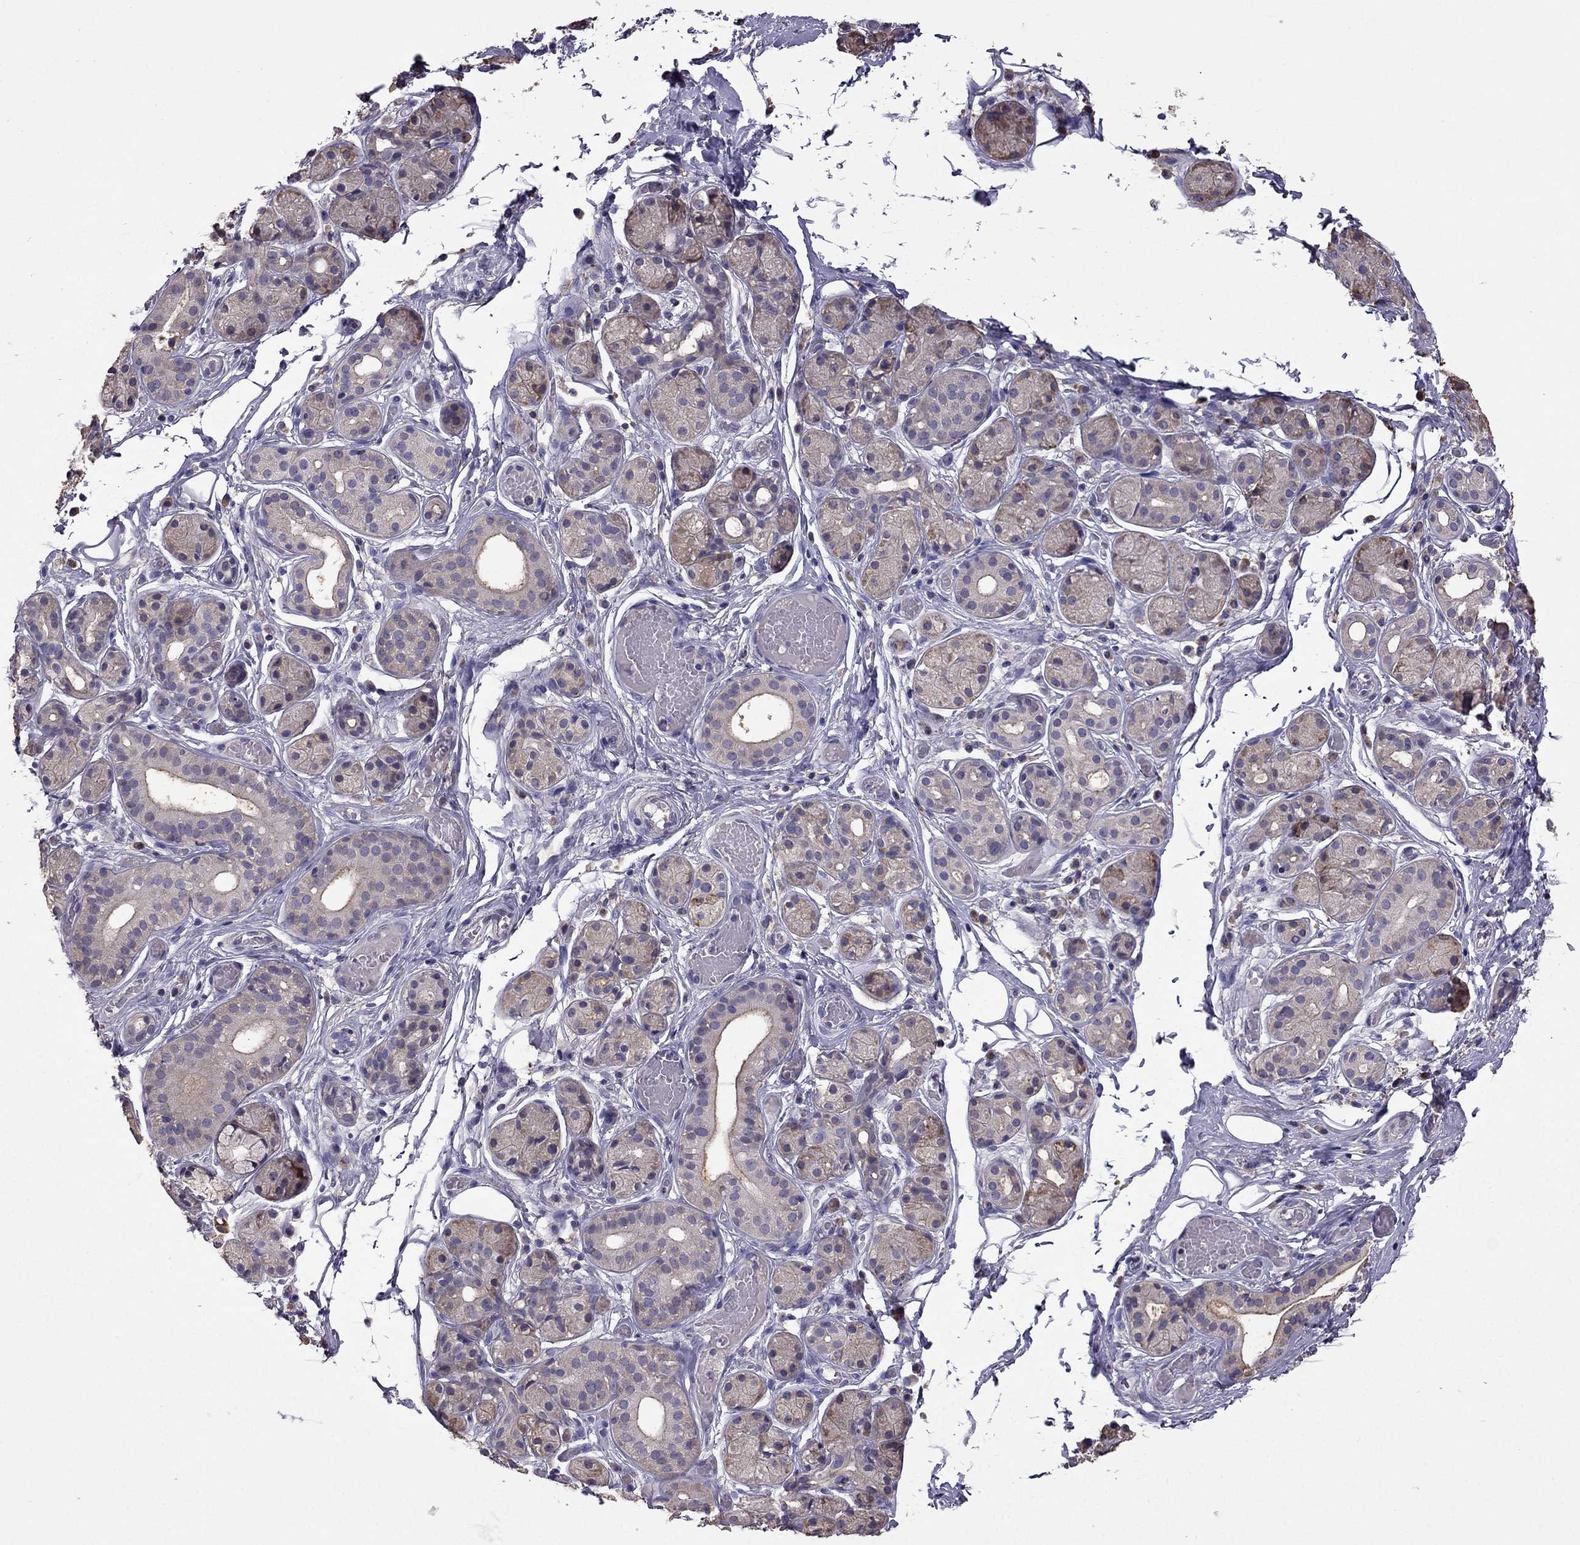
{"staining": {"intensity": "weak", "quantity": "<25%", "location": "cytoplasmic/membranous"}, "tissue": "salivary gland", "cell_type": "Glandular cells", "image_type": "normal", "snomed": [{"axis": "morphology", "description": "Normal tissue, NOS"}, {"axis": "topography", "description": "Salivary gland"}, {"axis": "topography", "description": "Peripheral nerve tissue"}], "caption": "Protein analysis of unremarkable salivary gland shows no significant positivity in glandular cells.", "gene": "CDH9", "patient": {"sex": "male", "age": 71}}